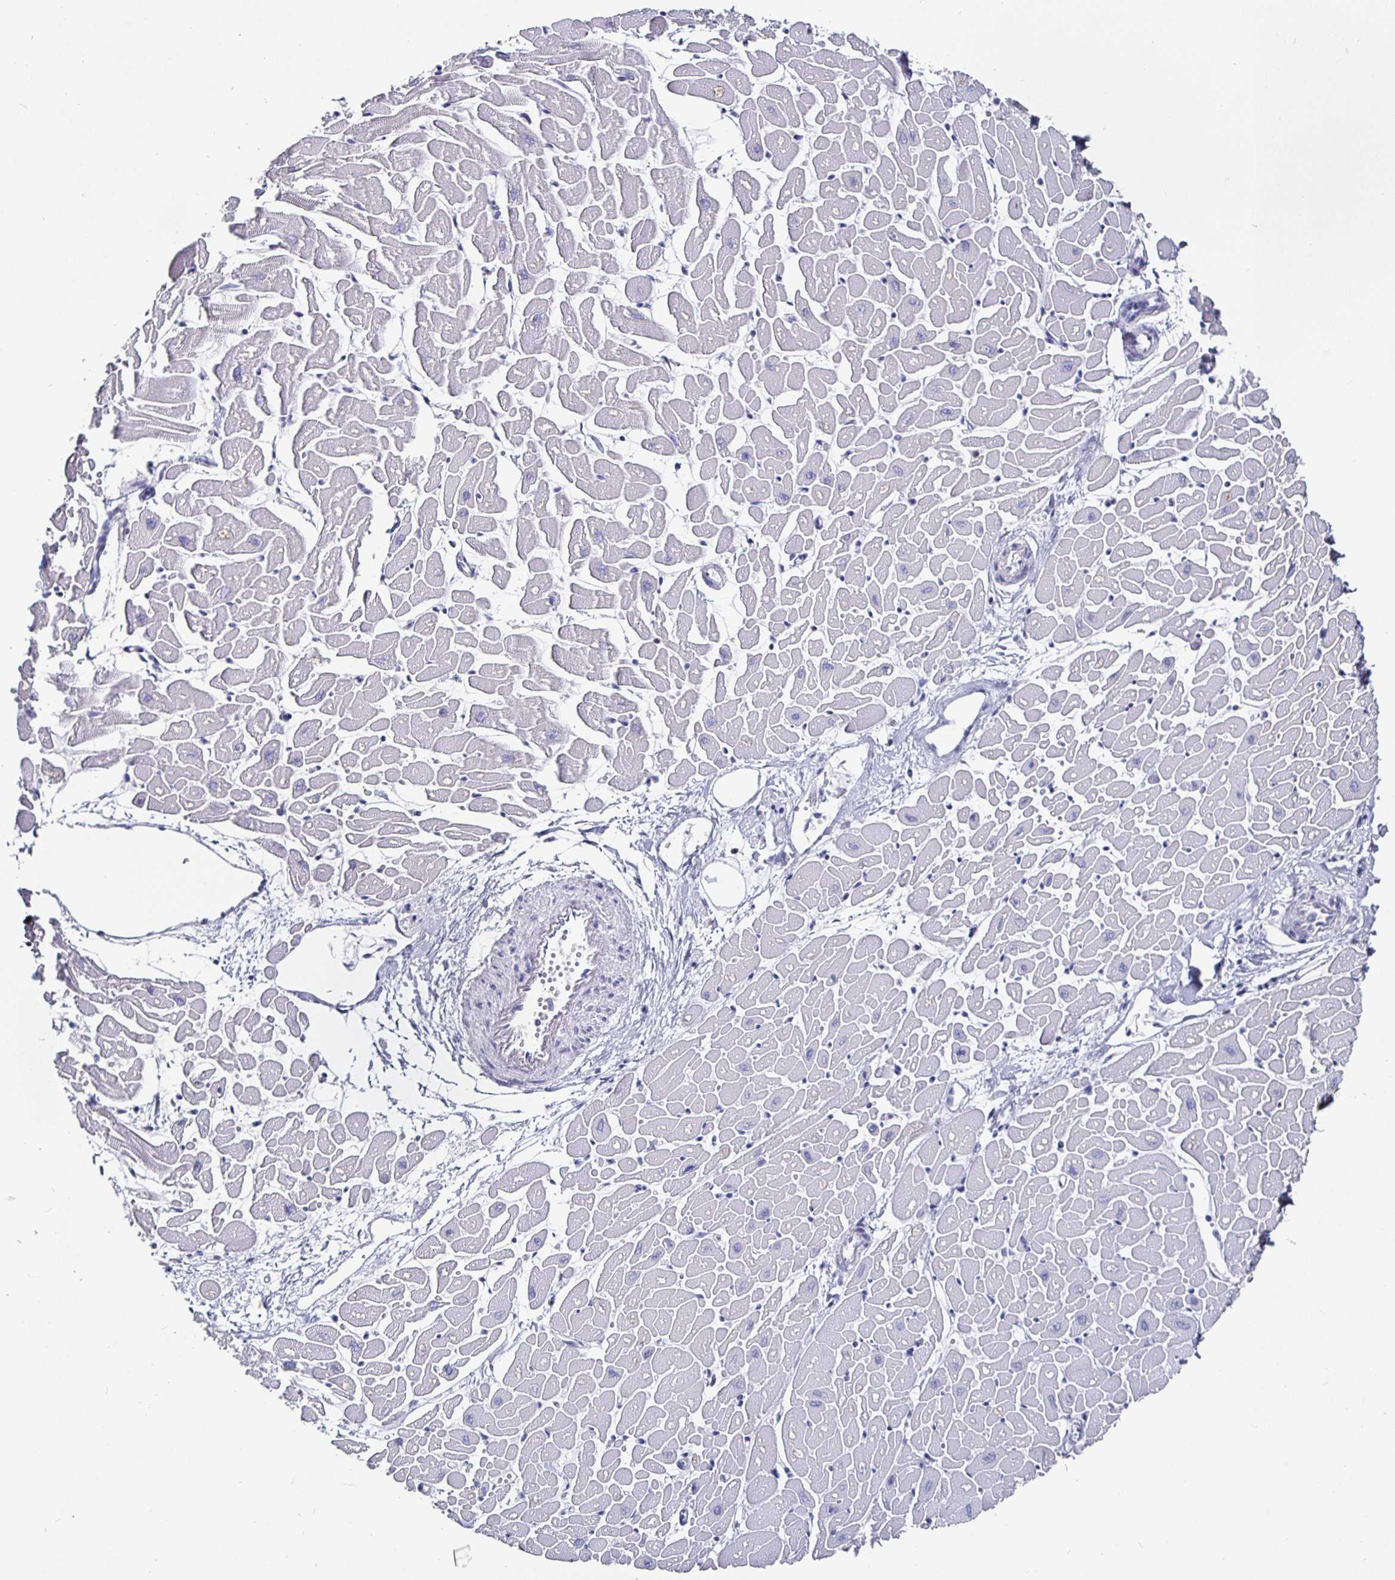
{"staining": {"intensity": "negative", "quantity": "none", "location": "none"}, "tissue": "heart muscle", "cell_type": "Cardiomyocytes", "image_type": "normal", "snomed": [{"axis": "morphology", "description": "Normal tissue, NOS"}, {"axis": "topography", "description": "Heart"}], "caption": "DAB immunohistochemical staining of benign heart muscle reveals no significant staining in cardiomyocytes. Brightfield microscopy of immunohistochemistry stained with DAB (brown) and hematoxylin (blue), captured at high magnification.", "gene": "RUNX2", "patient": {"sex": "male", "age": 57}}